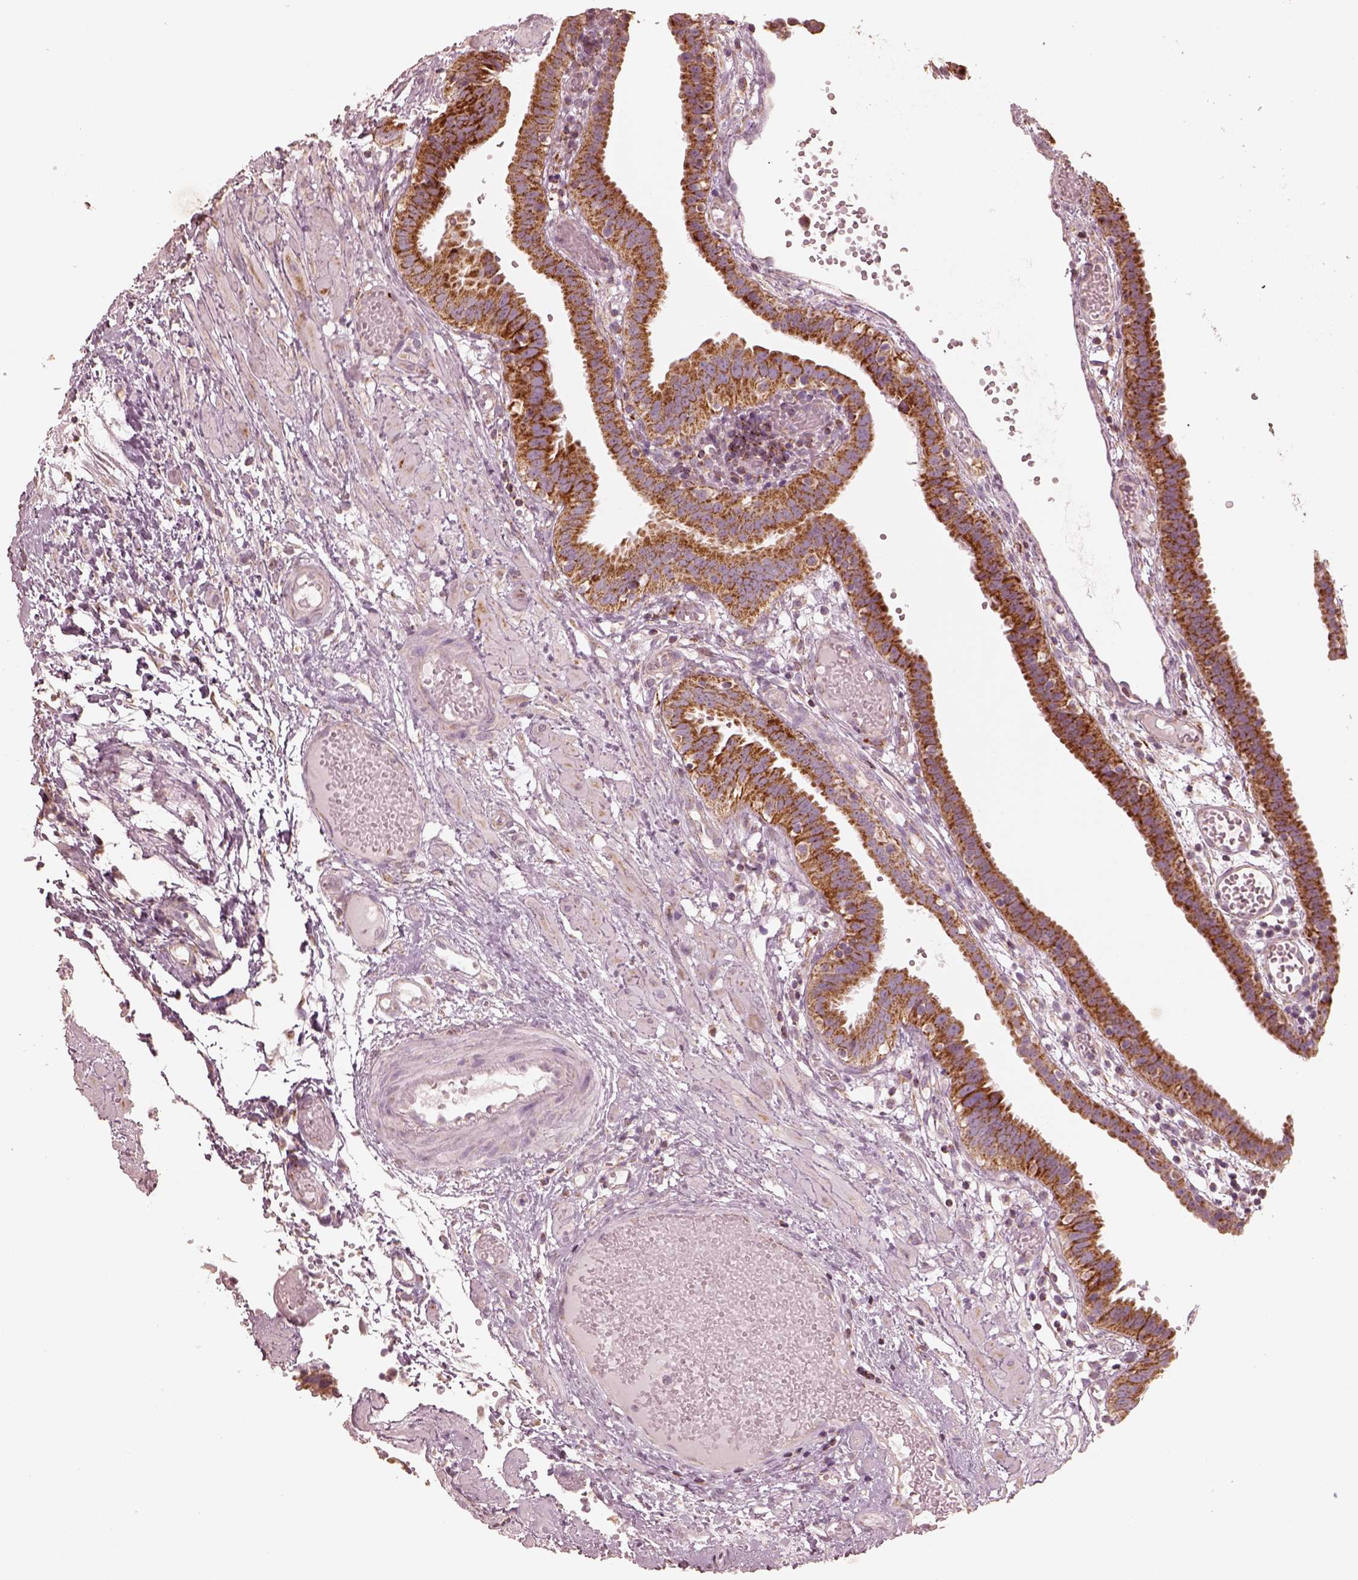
{"staining": {"intensity": "strong", "quantity": ">75%", "location": "cytoplasmic/membranous"}, "tissue": "fallopian tube", "cell_type": "Glandular cells", "image_type": "normal", "snomed": [{"axis": "morphology", "description": "Normal tissue, NOS"}, {"axis": "topography", "description": "Fallopian tube"}], "caption": "Fallopian tube stained with IHC reveals strong cytoplasmic/membranous expression in approximately >75% of glandular cells.", "gene": "ENTPD6", "patient": {"sex": "female", "age": 37}}